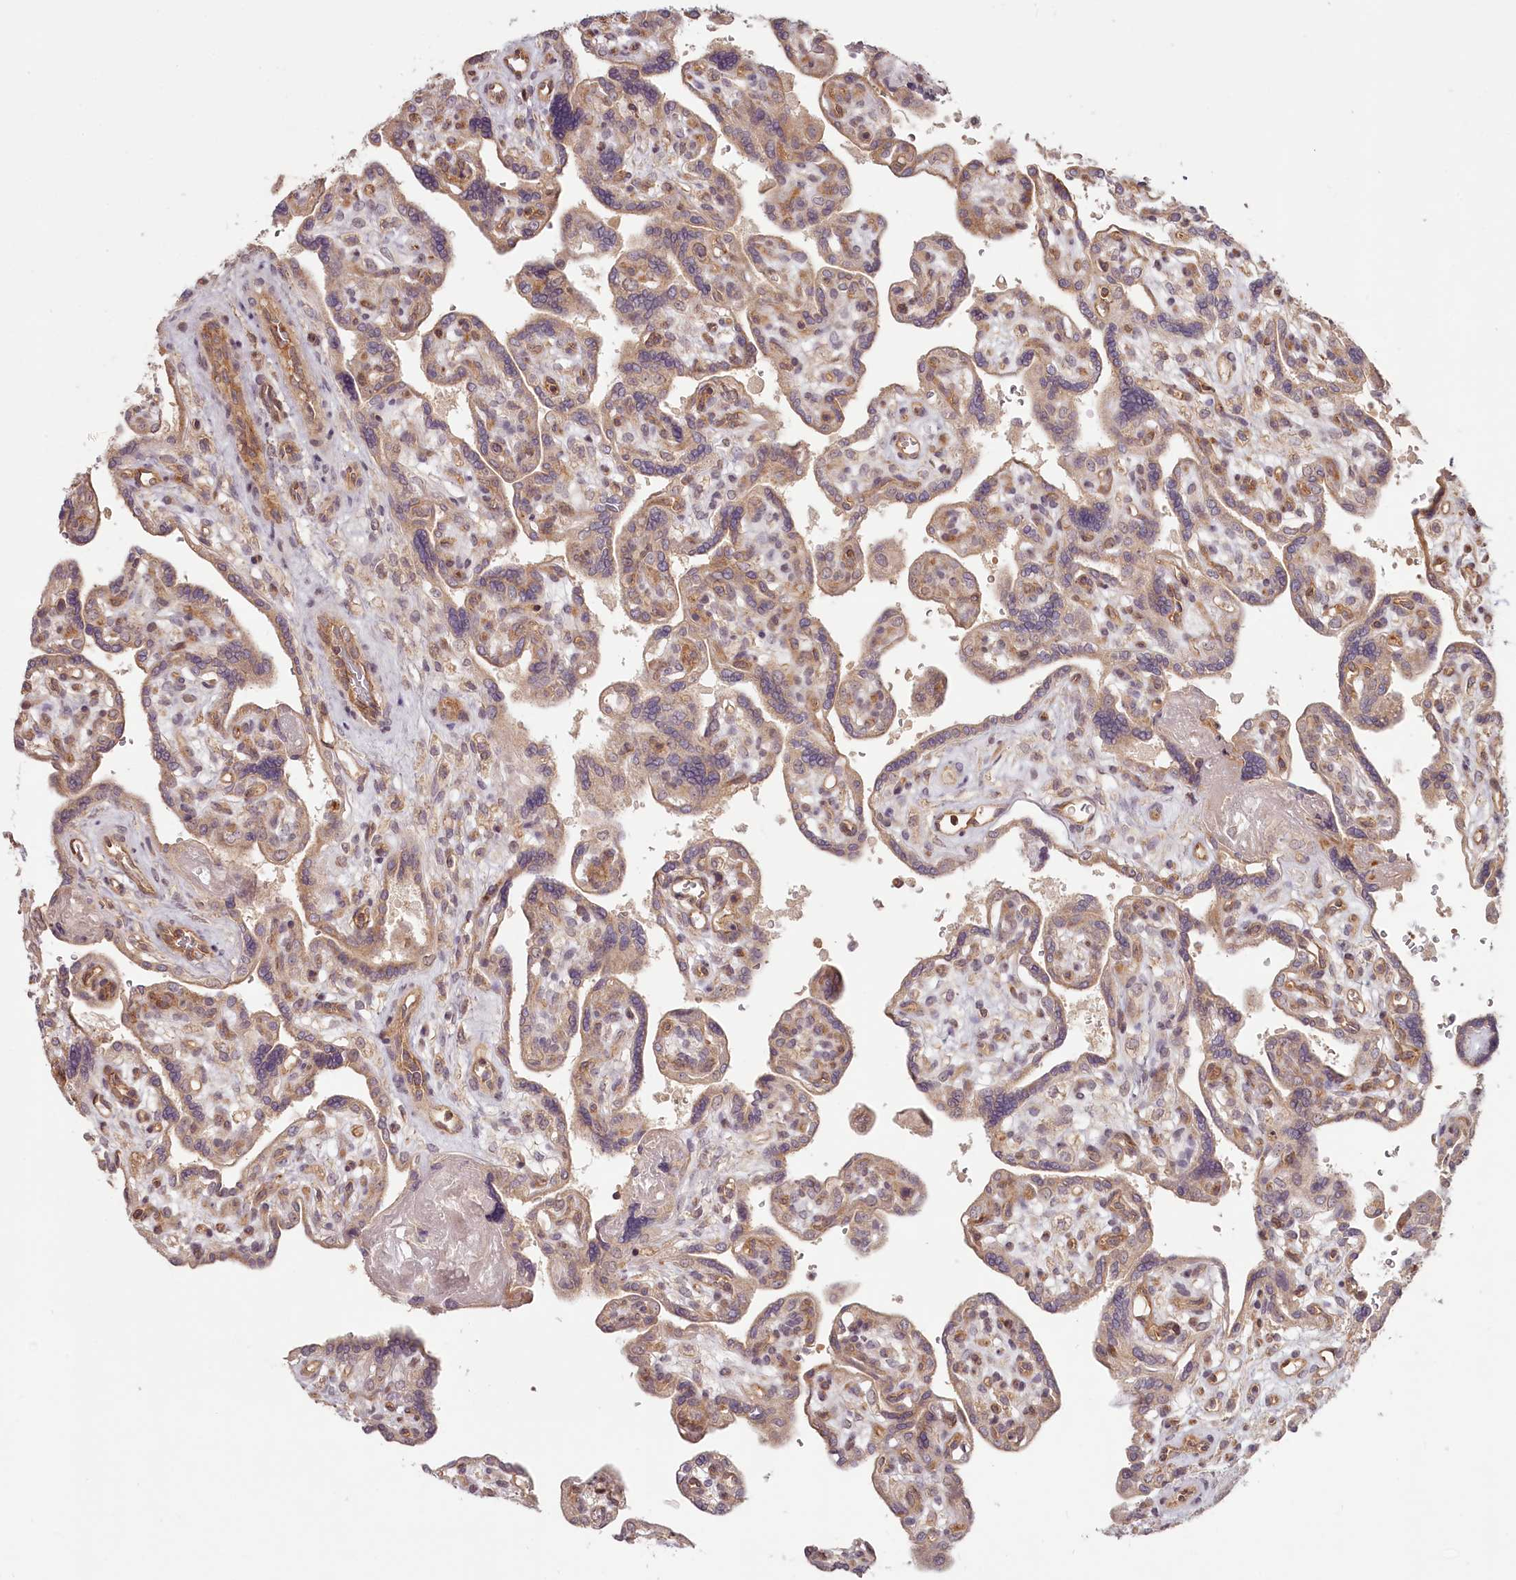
{"staining": {"intensity": "weak", "quantity": ">75%", "location": "cytoplasmic/membranous"}, "tissue": "placenta", "cell_type": "Trophoblastic cells", "image_type": "normal", "snomed": [{"axis": "morphology", "description": "Normal tissue, NOS"}, {"axis": "topography", "description": "Placenta"}], "caption": "A photomicrograph of human placenta stained for a protein displays weak cytoplasmic/membranous brown staining in trophoblastic cells. The protein of interest is shown in brown color, while the nuclei are stained blue.", "gene": "TMIE", "patient": {"sex": "female", "age": 39}}